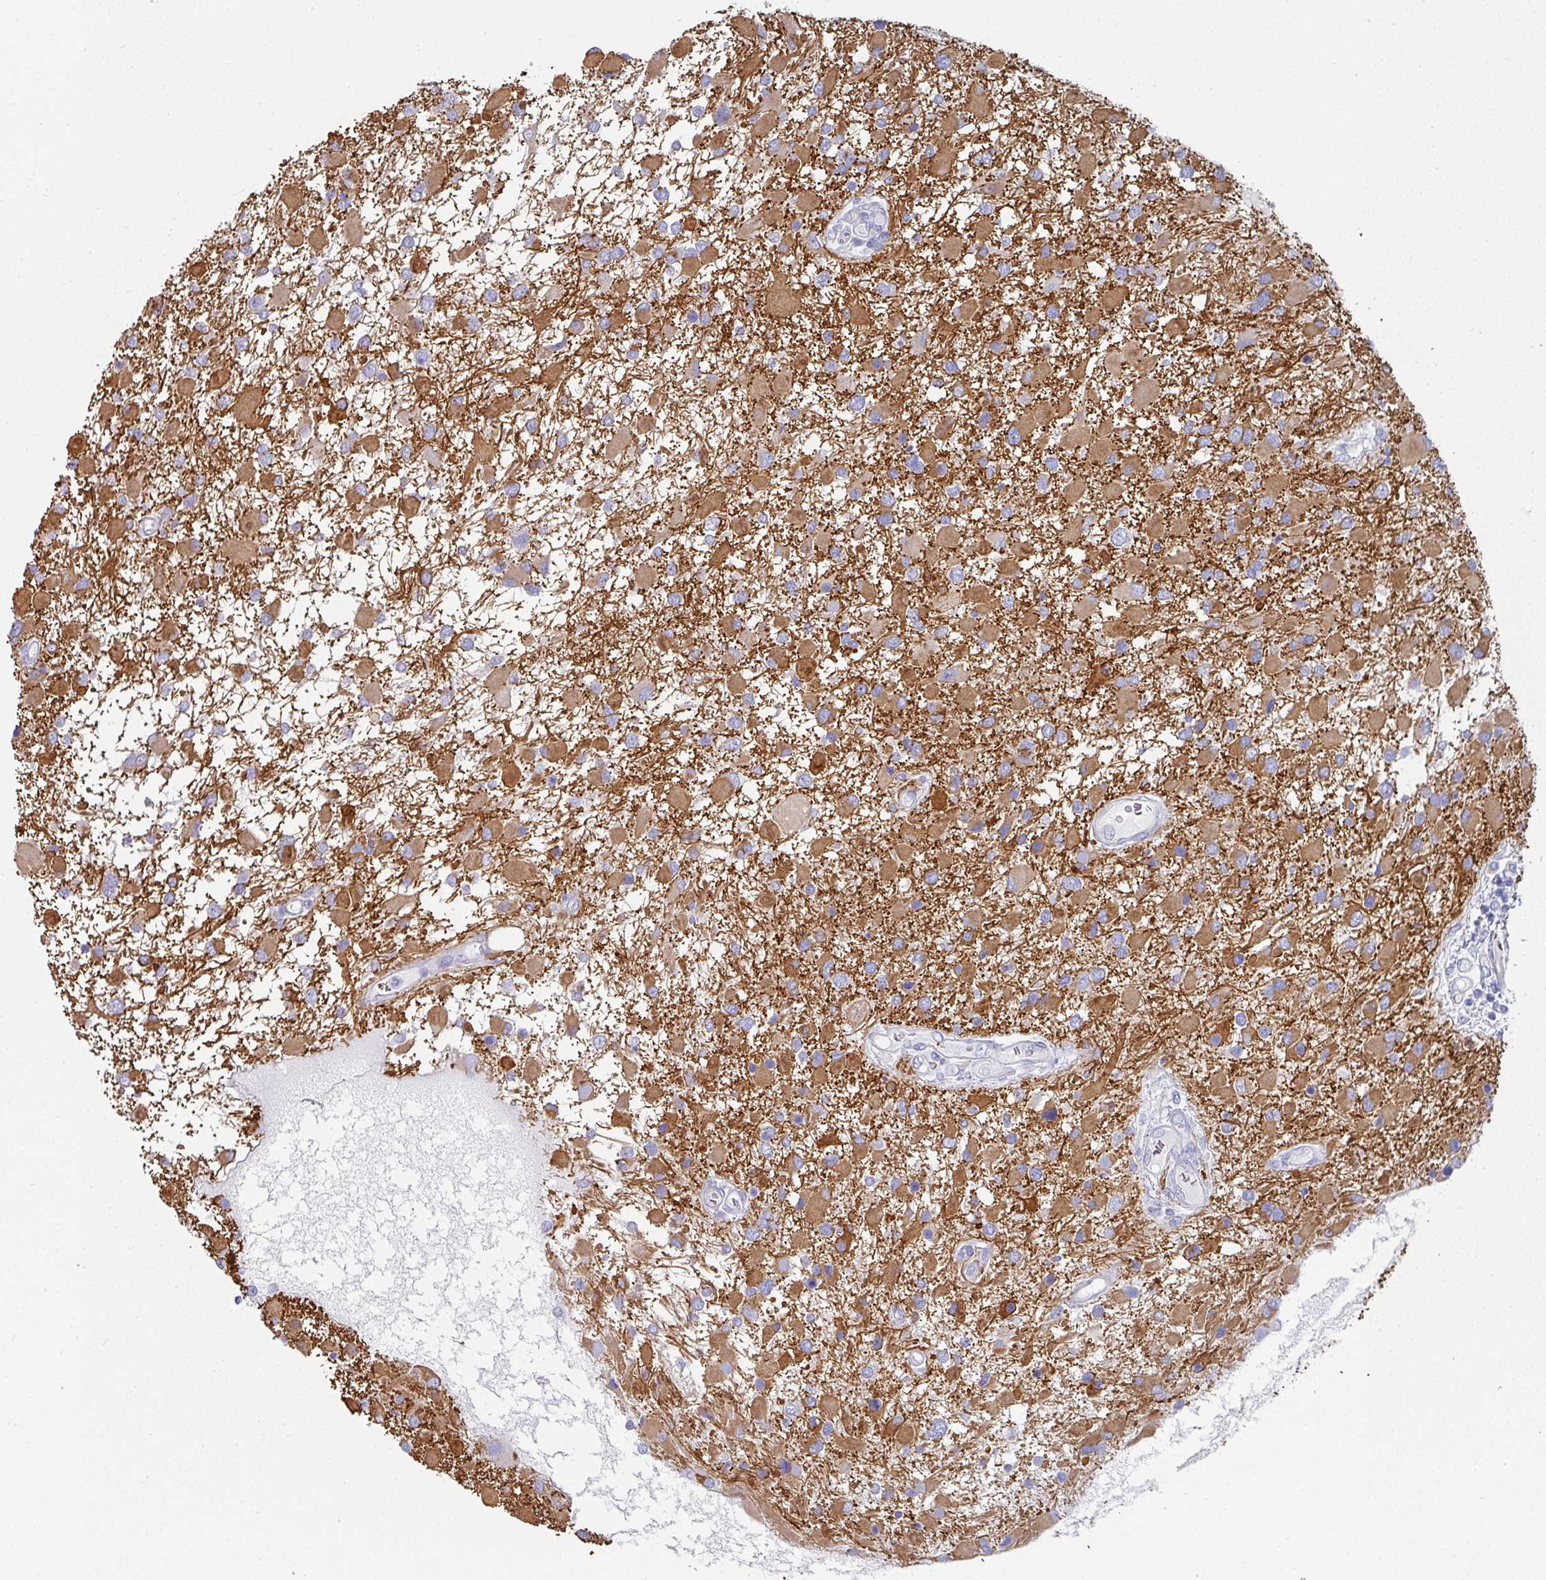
{"staining": {"intensity": "moderate", "quantity": "25%-75%", "location": "cytoplasmic/membranous"}, "tissue": "glioma", "cell_type": "Tumor cells", "image_type": "cancer", "snomed": [{"axis": "morphology", "description": "Glioma, malignant, High grade"}, {"axis": "topography", "description": "Brain"}], "caption": "Approximately 25%-75% of tumor cells in malignant glioma (high-grade) exhibit moderate cytoplasmic/membranous protein expression as visualized by brown immunohistochemical staining.", "gene": "SETBP1", "patient": {"sex": "male", "age": 53}}